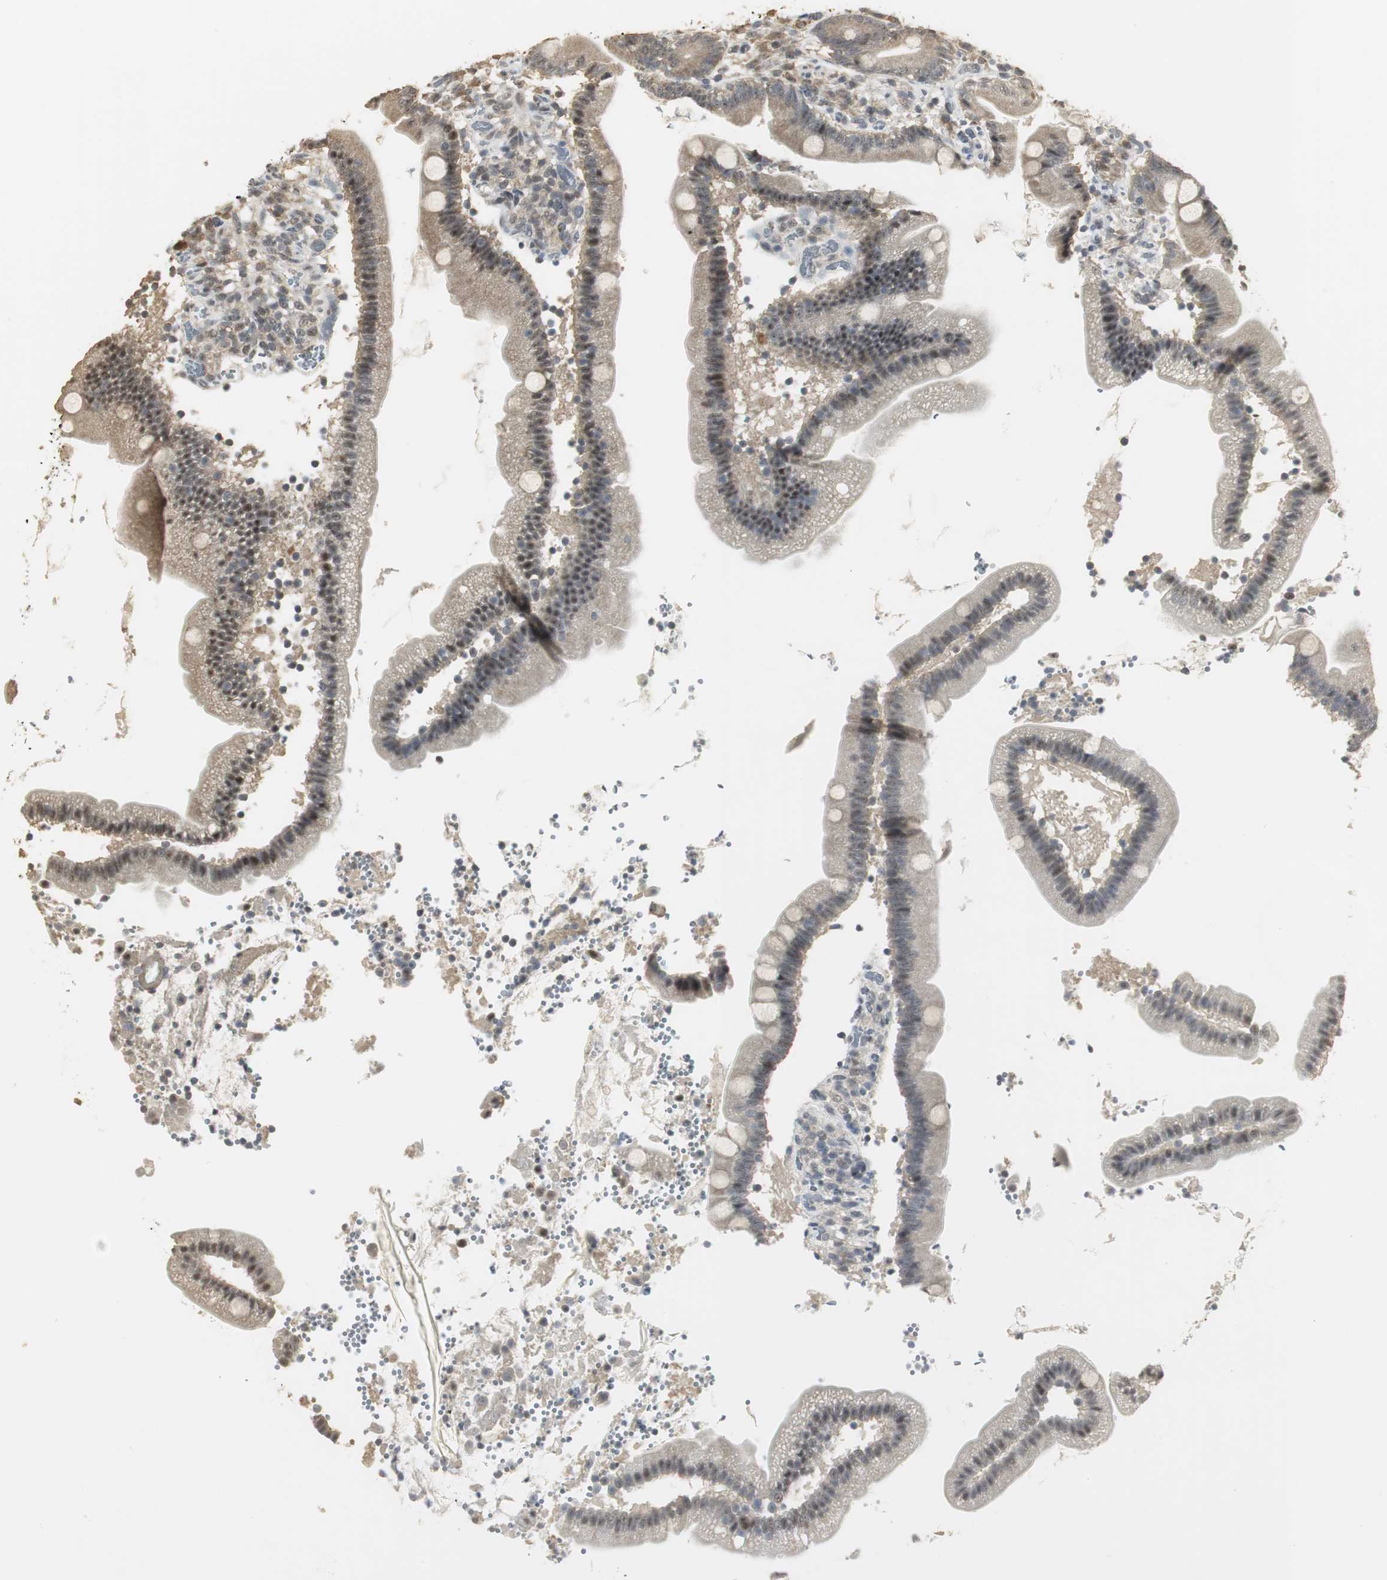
{"staining": {"intensity": "moderate", "quantity": "25%-75%", "location": "cytoplasmic/membranous,nuclear"}, "tissue": "duodenum", "cell_type": "Glandular cells", "image_type": "normal", "snomed": [{"axis": "morphology", "description": "Normal tissue, NOS"}, {"axis": "topography", "description": "Duodenum"}], "caption": "DAB (3,3'-diaminobenzidine) immunohistochemical staining of benign duodenum exhibits moderate cytoplasmic/membranous,nuclear protein positivity in approximately 25%-75% of glandular cells. The staining is performed using DAB (3,3'-diaminobenzidine) brown chromogen to label protein expression. The nuclei are counter-stained blue using hematoxylin.", "gene": "ELOA", "patient": {"sex": "male", "age": 66}}